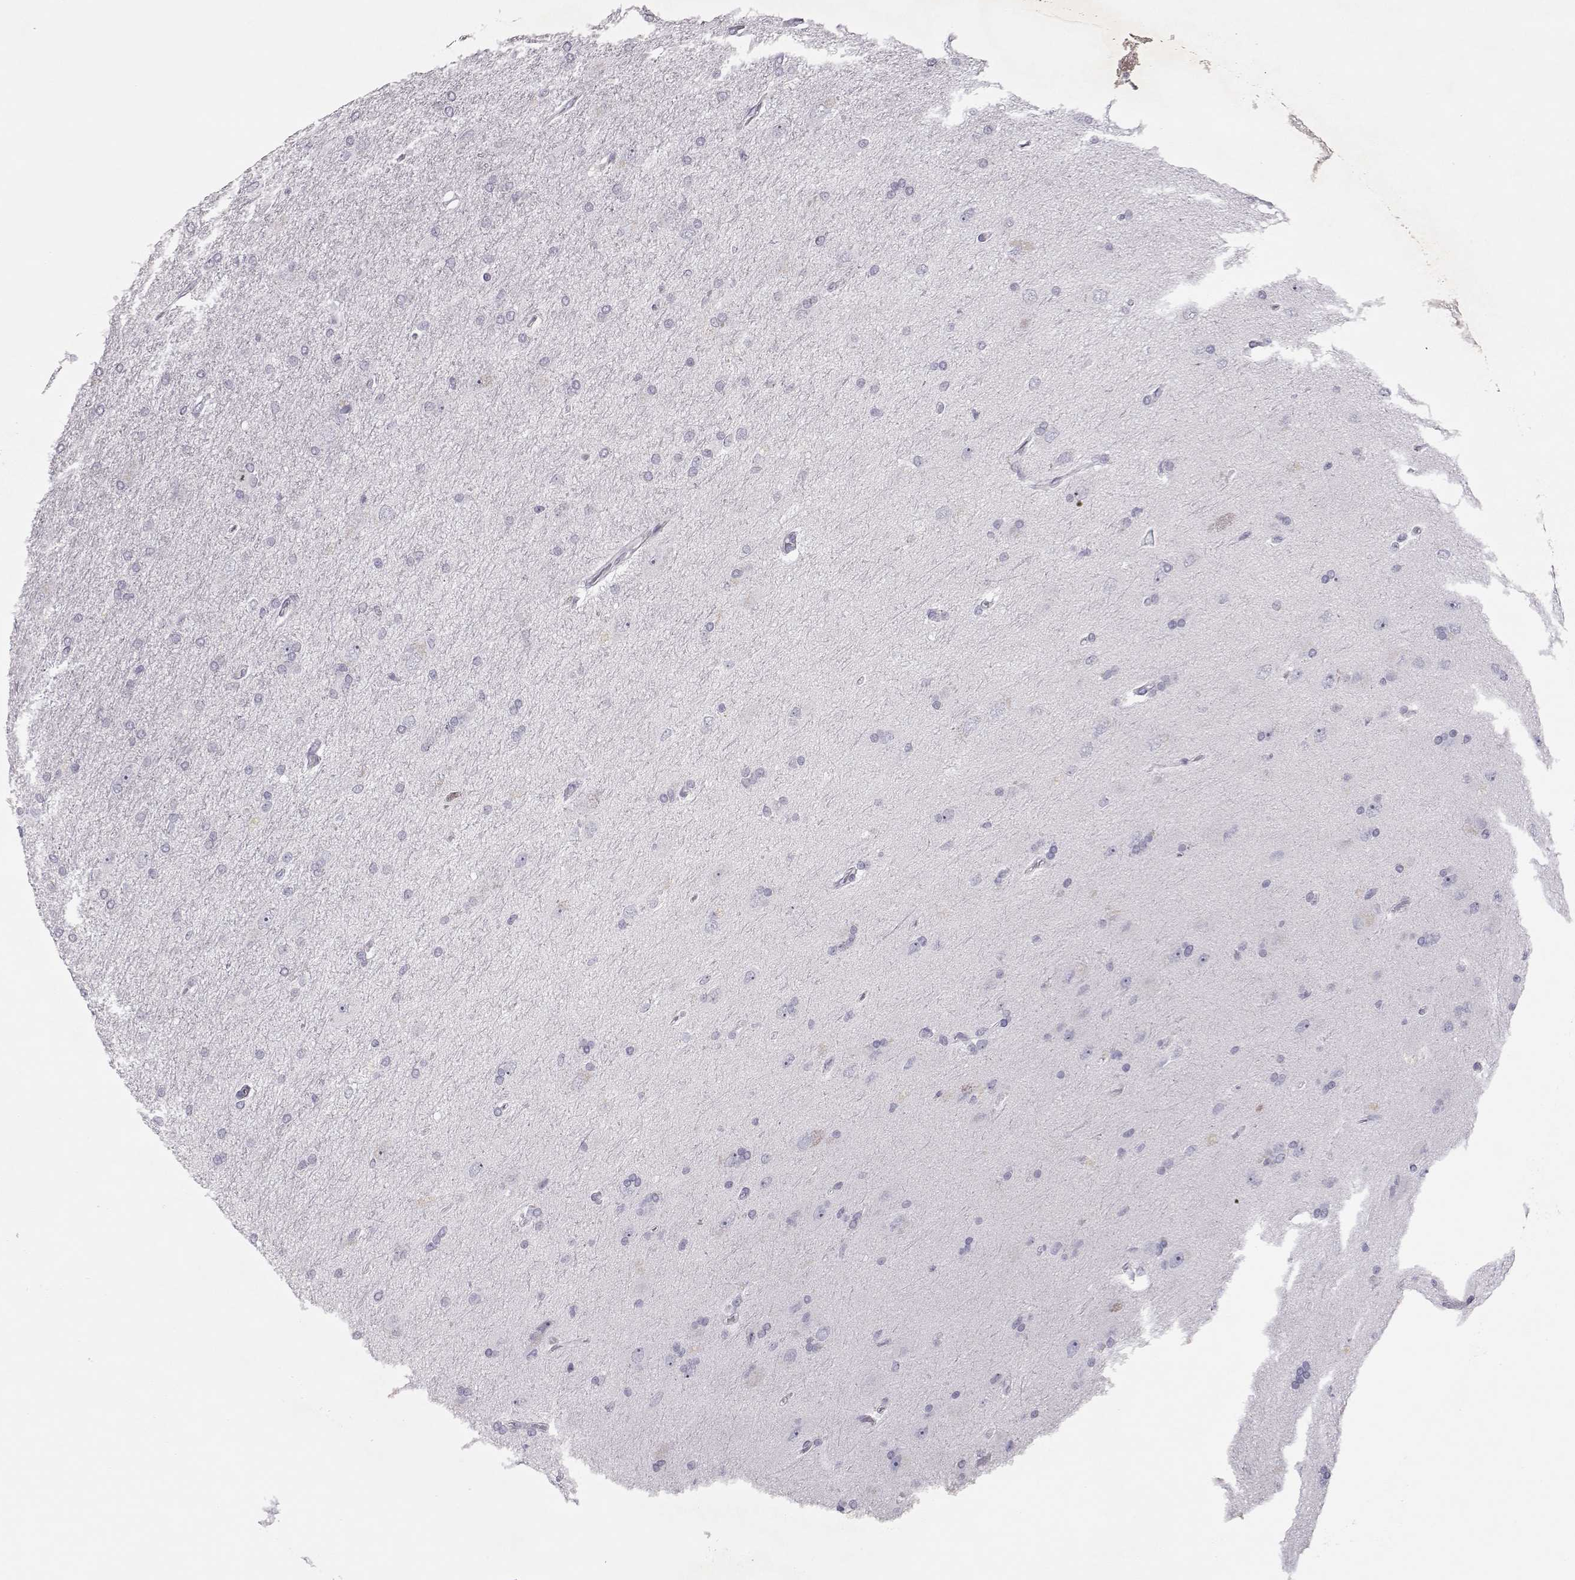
{"staining": {"intensity": "negative", "quantity": "none", "location": "none"}, "tissue": "glioma", "cell_type": "Tumor cells", "image_type": "cancer", "snomed": [{"axis": "morphology", "description": "Glioma, malignant, High grade"}, {"axis": "topography", "description": "Cerebral cortex"}], "caption": "Protein analysis of malignant high-grade glioma exhibits no significant positivity in tumor cells.", "gene": "SGO1", "patient": {"sex": "male", "age": 70}}